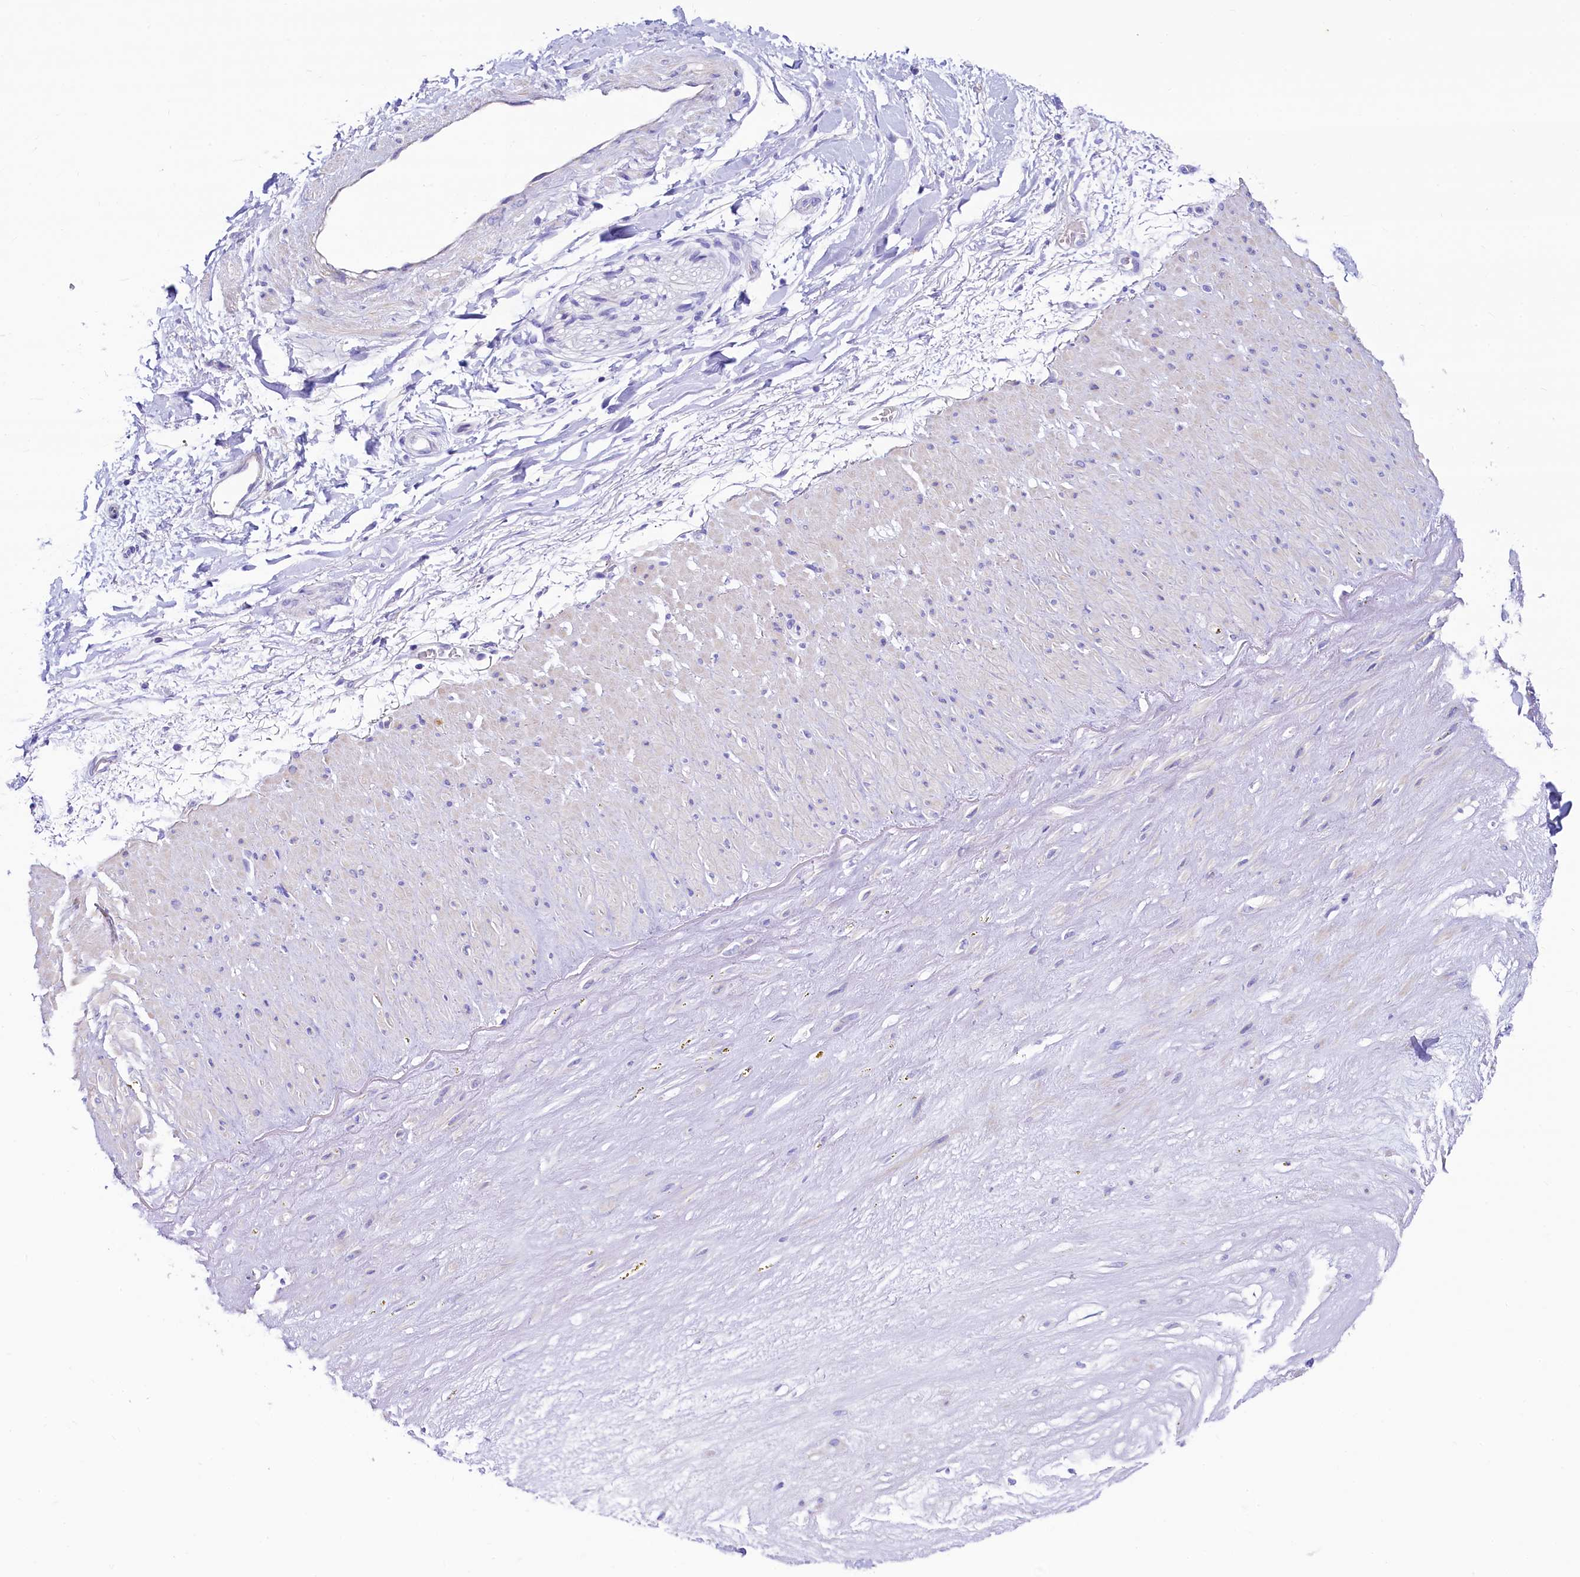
{"staining": {"intensity": "negative", "quantity": "none", "location": "none"}, "tissue": "adipose tissue", "cell_type": "Adipocytes", "image_type": "normal", "snomed": [{"axis": "morphology", "description": "Normal tissue, NOS"}, {"axis": "topography", "description": "Soft tissue"}], "caption": "DAB (3,3'-diaminobenzidine) immunohistochemical staining of normal human adipose tissue exhibits no significant expression in adipocytes.", "gene": "RBP3", "patient": {"sex": "male", "age": 72}}